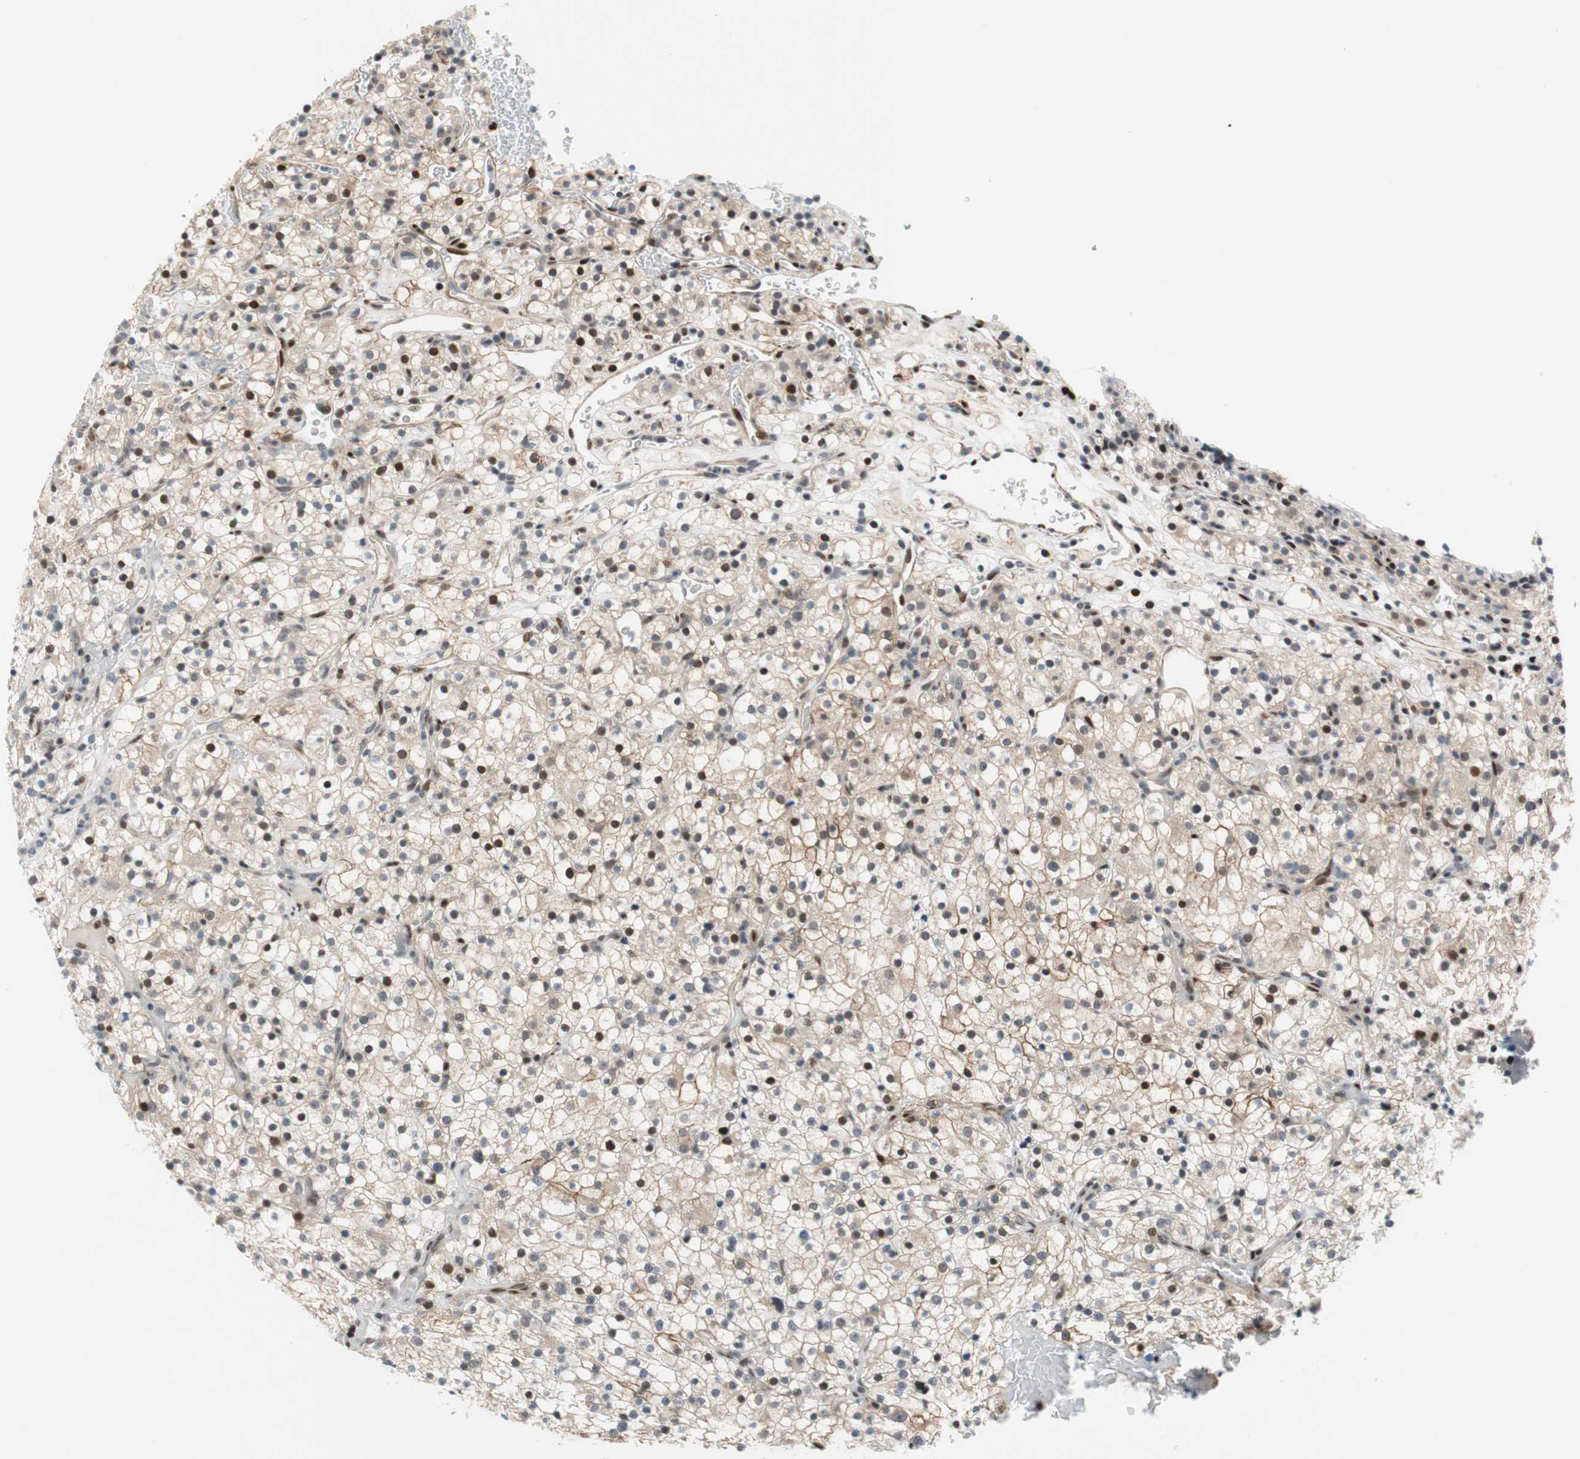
{"staining": {"intensity": "strong", "quantity": "<25%", "location": "nuclear"}, "tissue": "renal cancer", "cell_type": "Tumor cells", "image_type": "cancer", "snomed": [{"axis": "morphology", "description": "Normal tissue, NOS"}, {"axis": "morphology", "description": "Adenocarcinoma, NOS"}, {"axis": "topography", "description": "Kidney"}], "caption": "Renal adenocarcinoma stained with immunohistochemistry (IHC) displays strong nuclear expression in about <25% of tumor cells. The protein of interest is stained brown, and the nuclei are stained in blue (DAB IHC with brightfield microscopy, high magnification).", "gene": "FBXO44", "patient": {"sex": "female", "age": 72}}